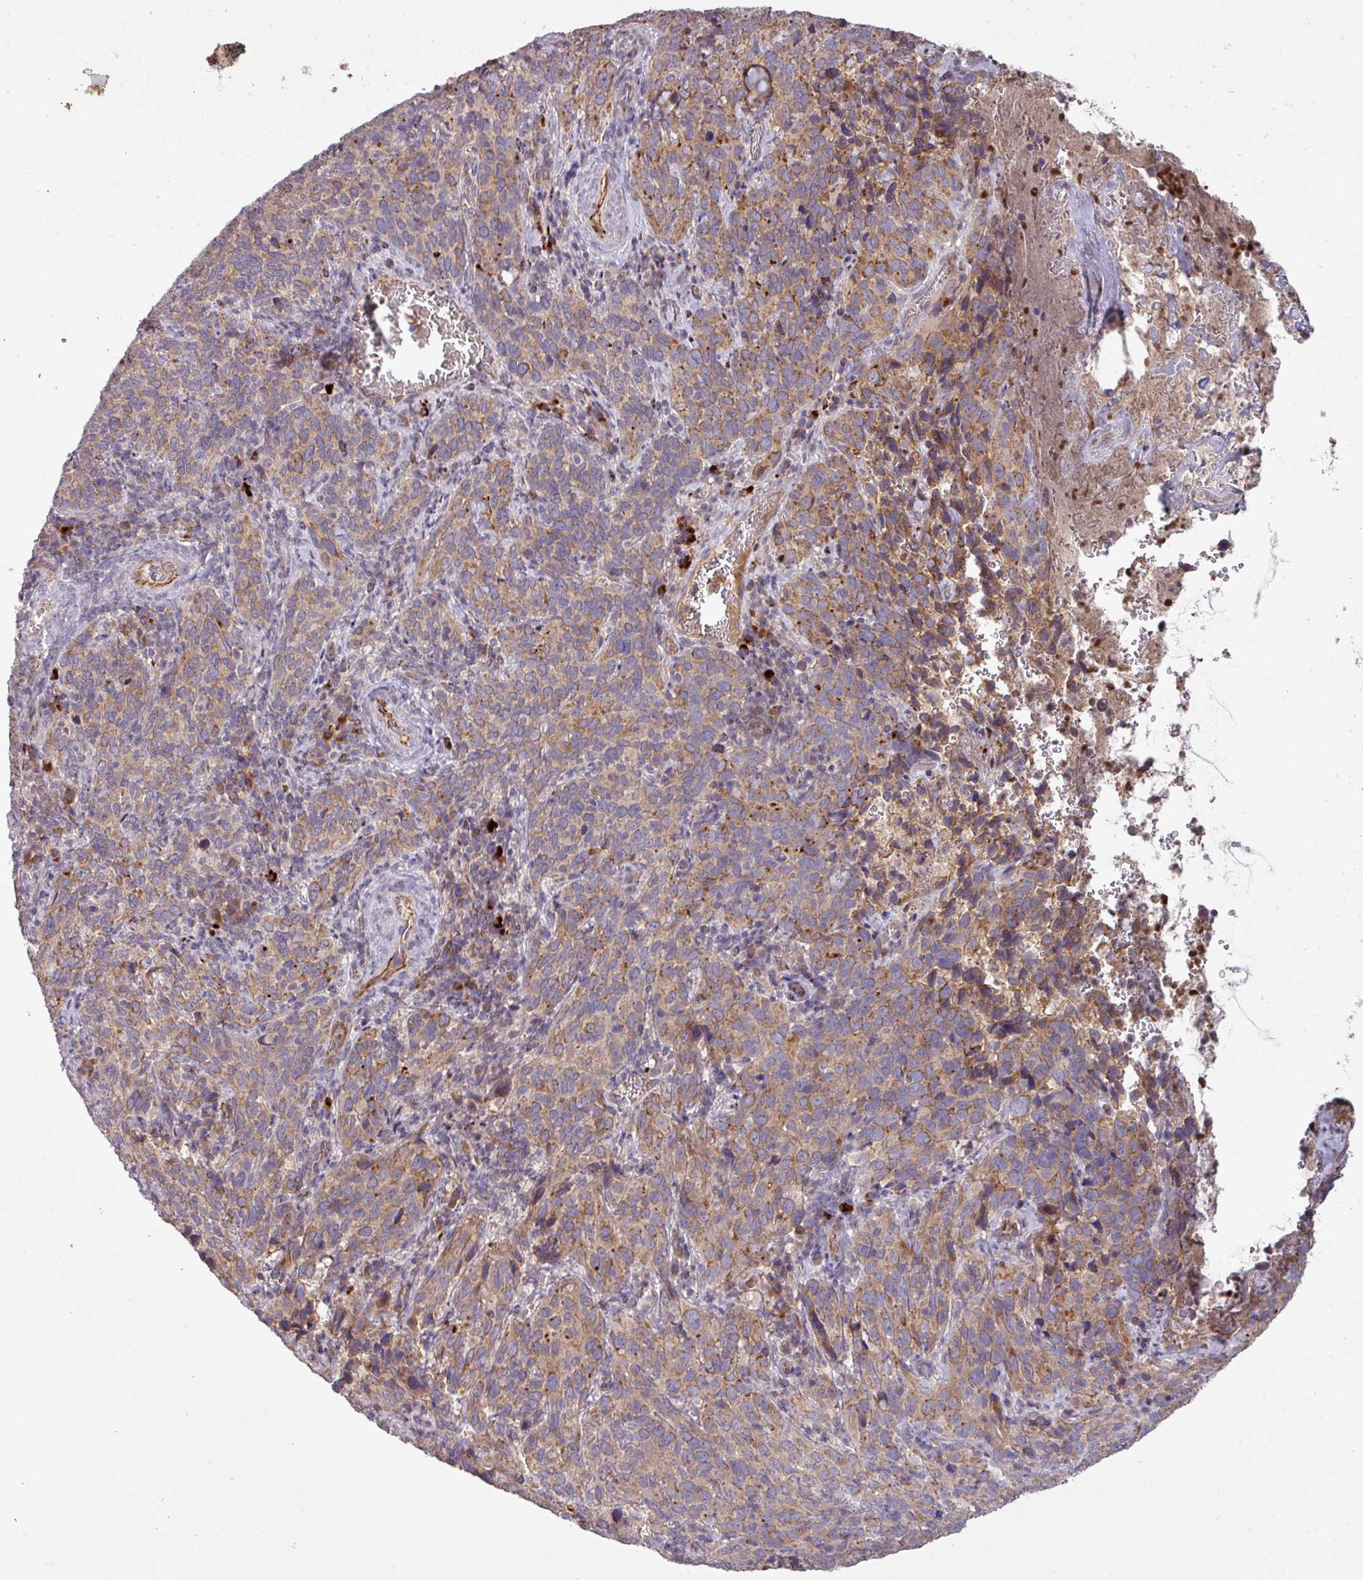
{"staining": {"intensity": "moderate", "quantity": ">75%", "location": "cytoplasmic/membranous"}, "tissue": "cervical cancer", "cell_type": "Tumor cells", "image_type": "cancer", "snomed": [{"axis": "morphology", "description": "Squamous cell carcinoma, NOS"}, {"axis": "topography", "description": "Cervix"}], "caption": "Approximately >75% of tumor cells in cervical cancer (squamous cell carcinoma) exhibit moderate cytoplasmic/membranous protein positivity as visualized by brown immunohistochemical staining.", "gene": "PAPLN", "patient": {"sex": "female", "age": 51}}